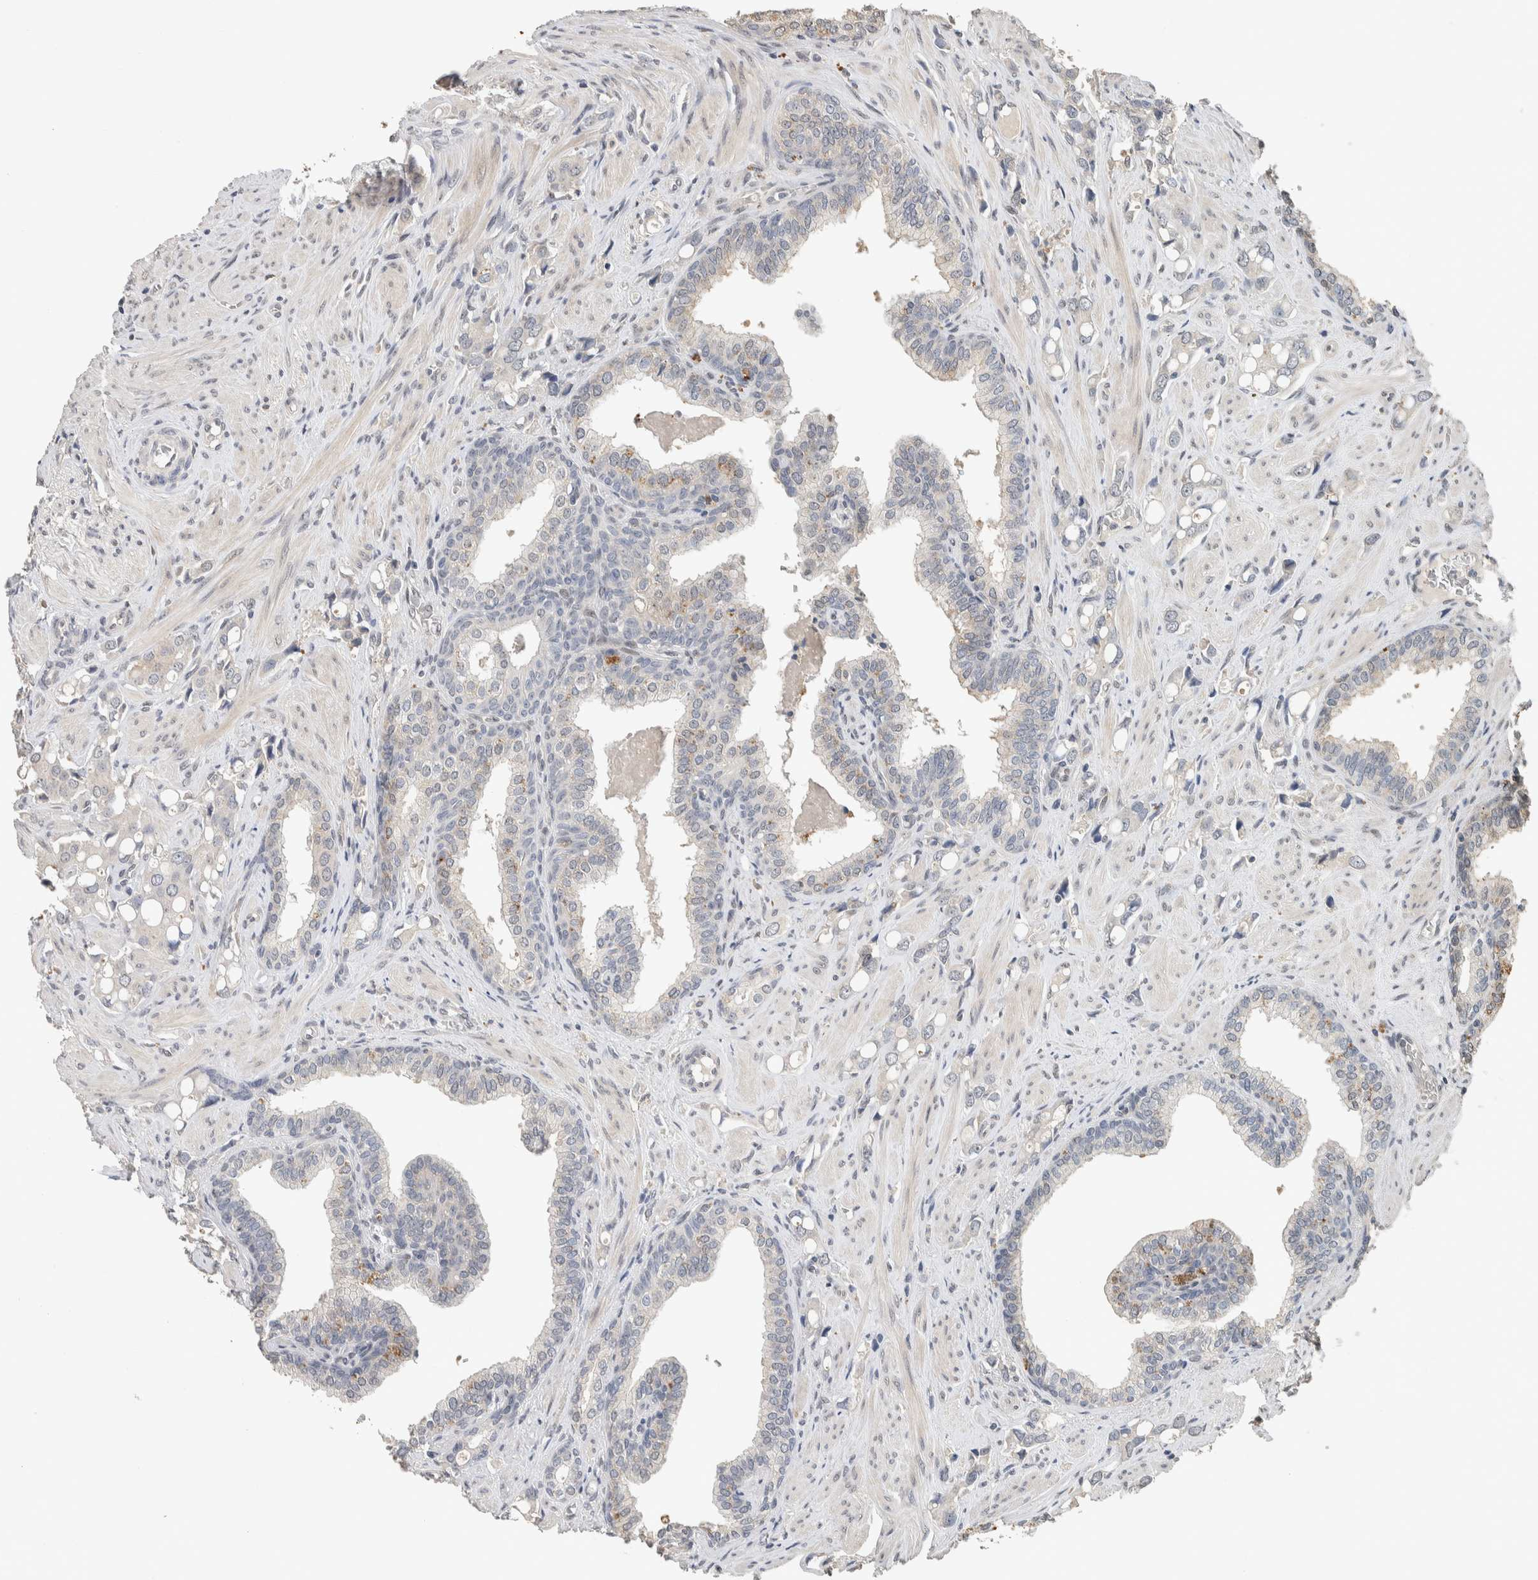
{"staining": {"intensity": "negative", "quantity": "none", "location": "none"}, "tissue": "prostate cancer", "cell_type": "Tumor cells", "image_type": "cancer", "snomed": [{"axis": "morphology", "description": "Adenocarcinoma, High grade"}, {"axis": "topography", "description": "Prostate"}], "caption": "An image of human prostate cancer is negative for staining in tumor cells.", "gene": "CYSRT1", "patient": {"sex": "male", "age": 52}}